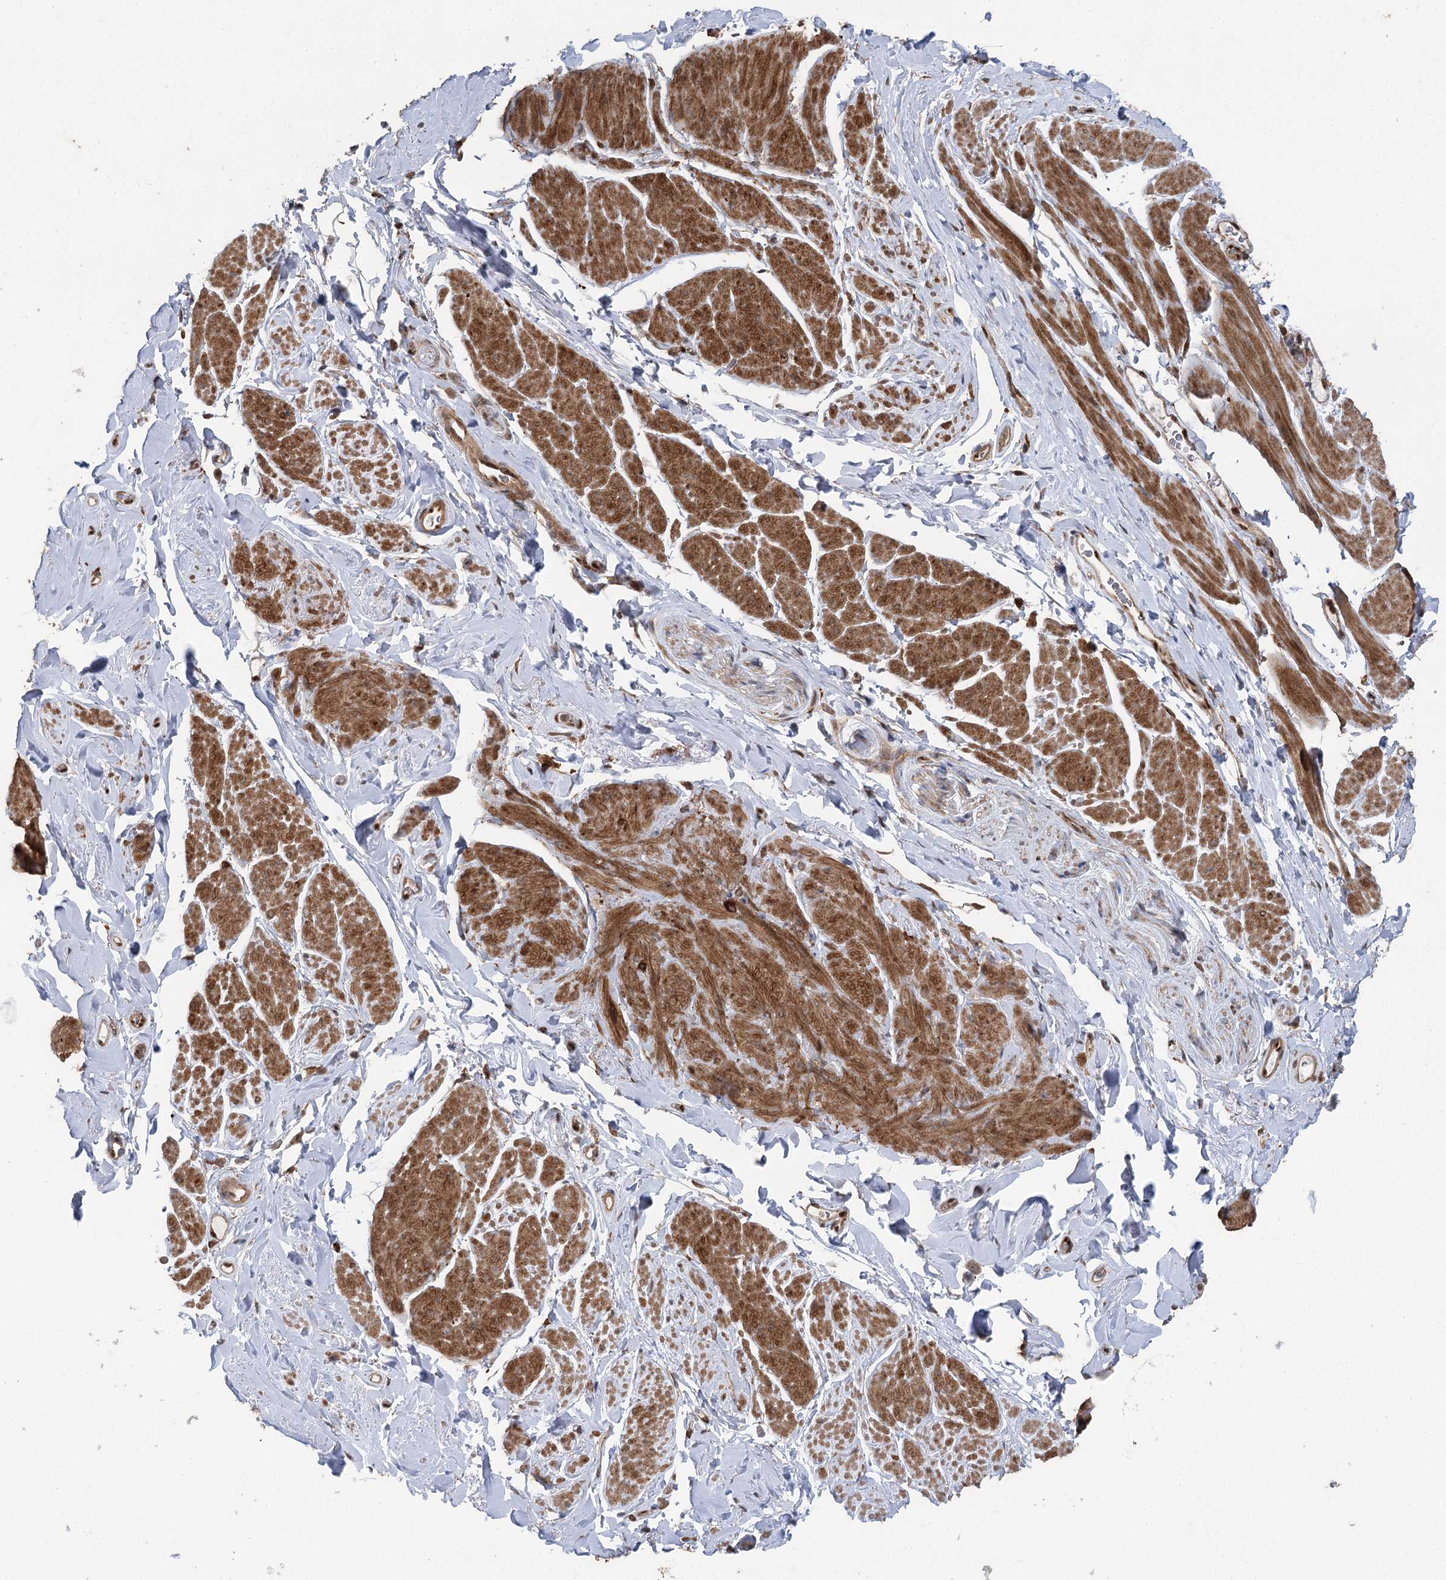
{"staining": {"intensity": "moderate", "quantity": ">75%", "location": "cytoplasmic/membranous"}, "tissue": "smooth muscle", "cell_type": "Smooth muscle cells", "image_type": "normal", "snomed": [{"axis": "morphology", "description": "Normal tissue, NOS"}, {"axis": "topography", "description": "Smooth muscle"}, {"axis": "topography", "description": "Peripheral nerve tissue"}], "caption": "An image showing moderate cytoplasmic/membranous expression in approximately >75% of smooth muscle cells in normal smooth muscle, as visualized by brown immunohistochemical staining.", "gene": "C12orf4", "patient": {"sex": "male", "age": 69}}